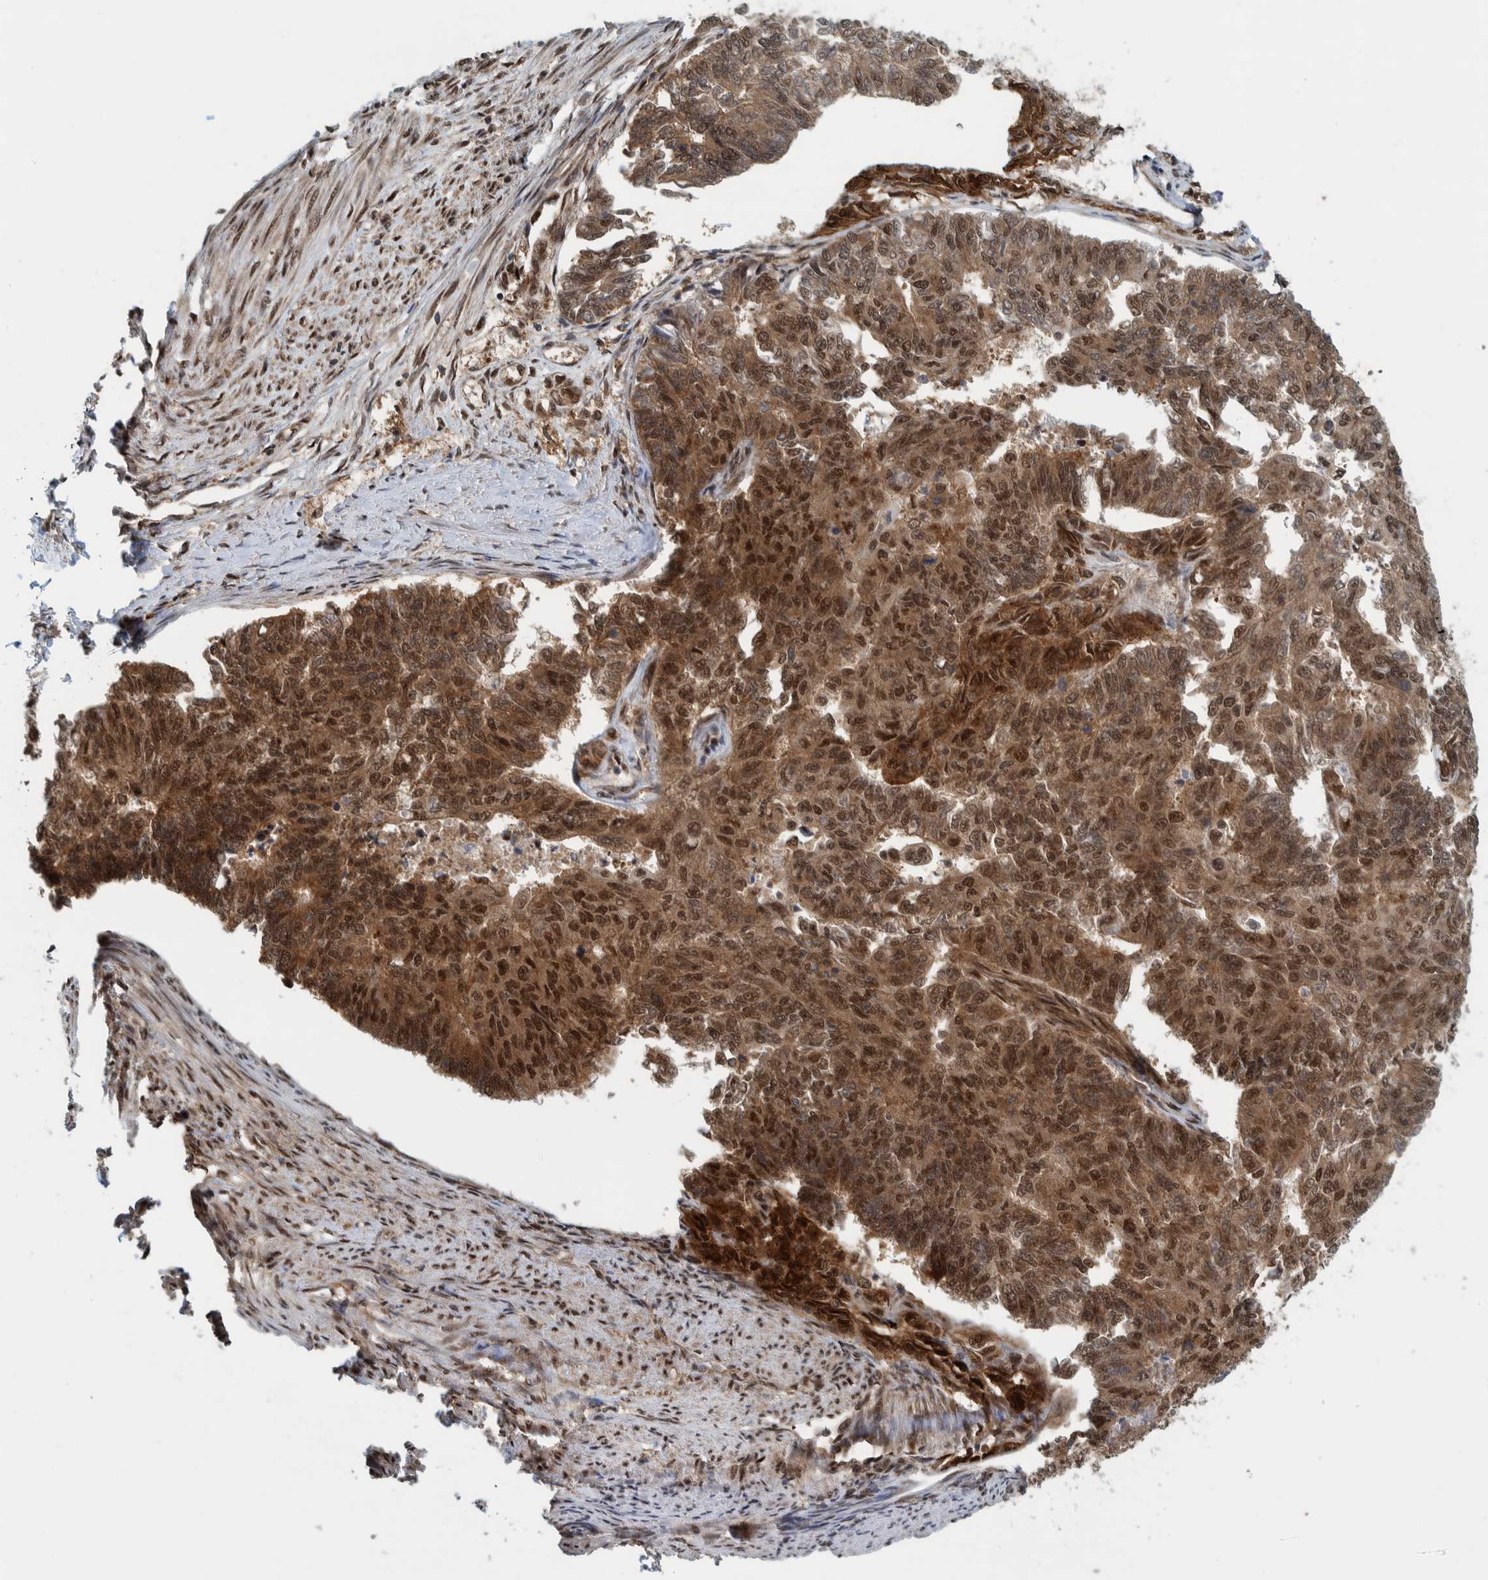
{"staining": {"intensity": "strong", "quantity": ">75%", "location": "cytoplasmic/membranous,nuclear"}, "tissue": "endometrial cancer", "cell_type": "Tumor cells", "image_type": "cancer", "snomed": [{"axis": "morphology", "description": "Adenocarcinoma, NOS"}, {"axis": "topography", "description": "Endometrium"}], "caption": "DAB immunohistochemical staining of endometrial cancer (adenocarcinoma) exhibits strong cytoplasmic/membranous and nuclear protein positivity in about >75% of tumor cells.", "gene": "COPS3", "patient": {"sex": "female", "age": 32}}